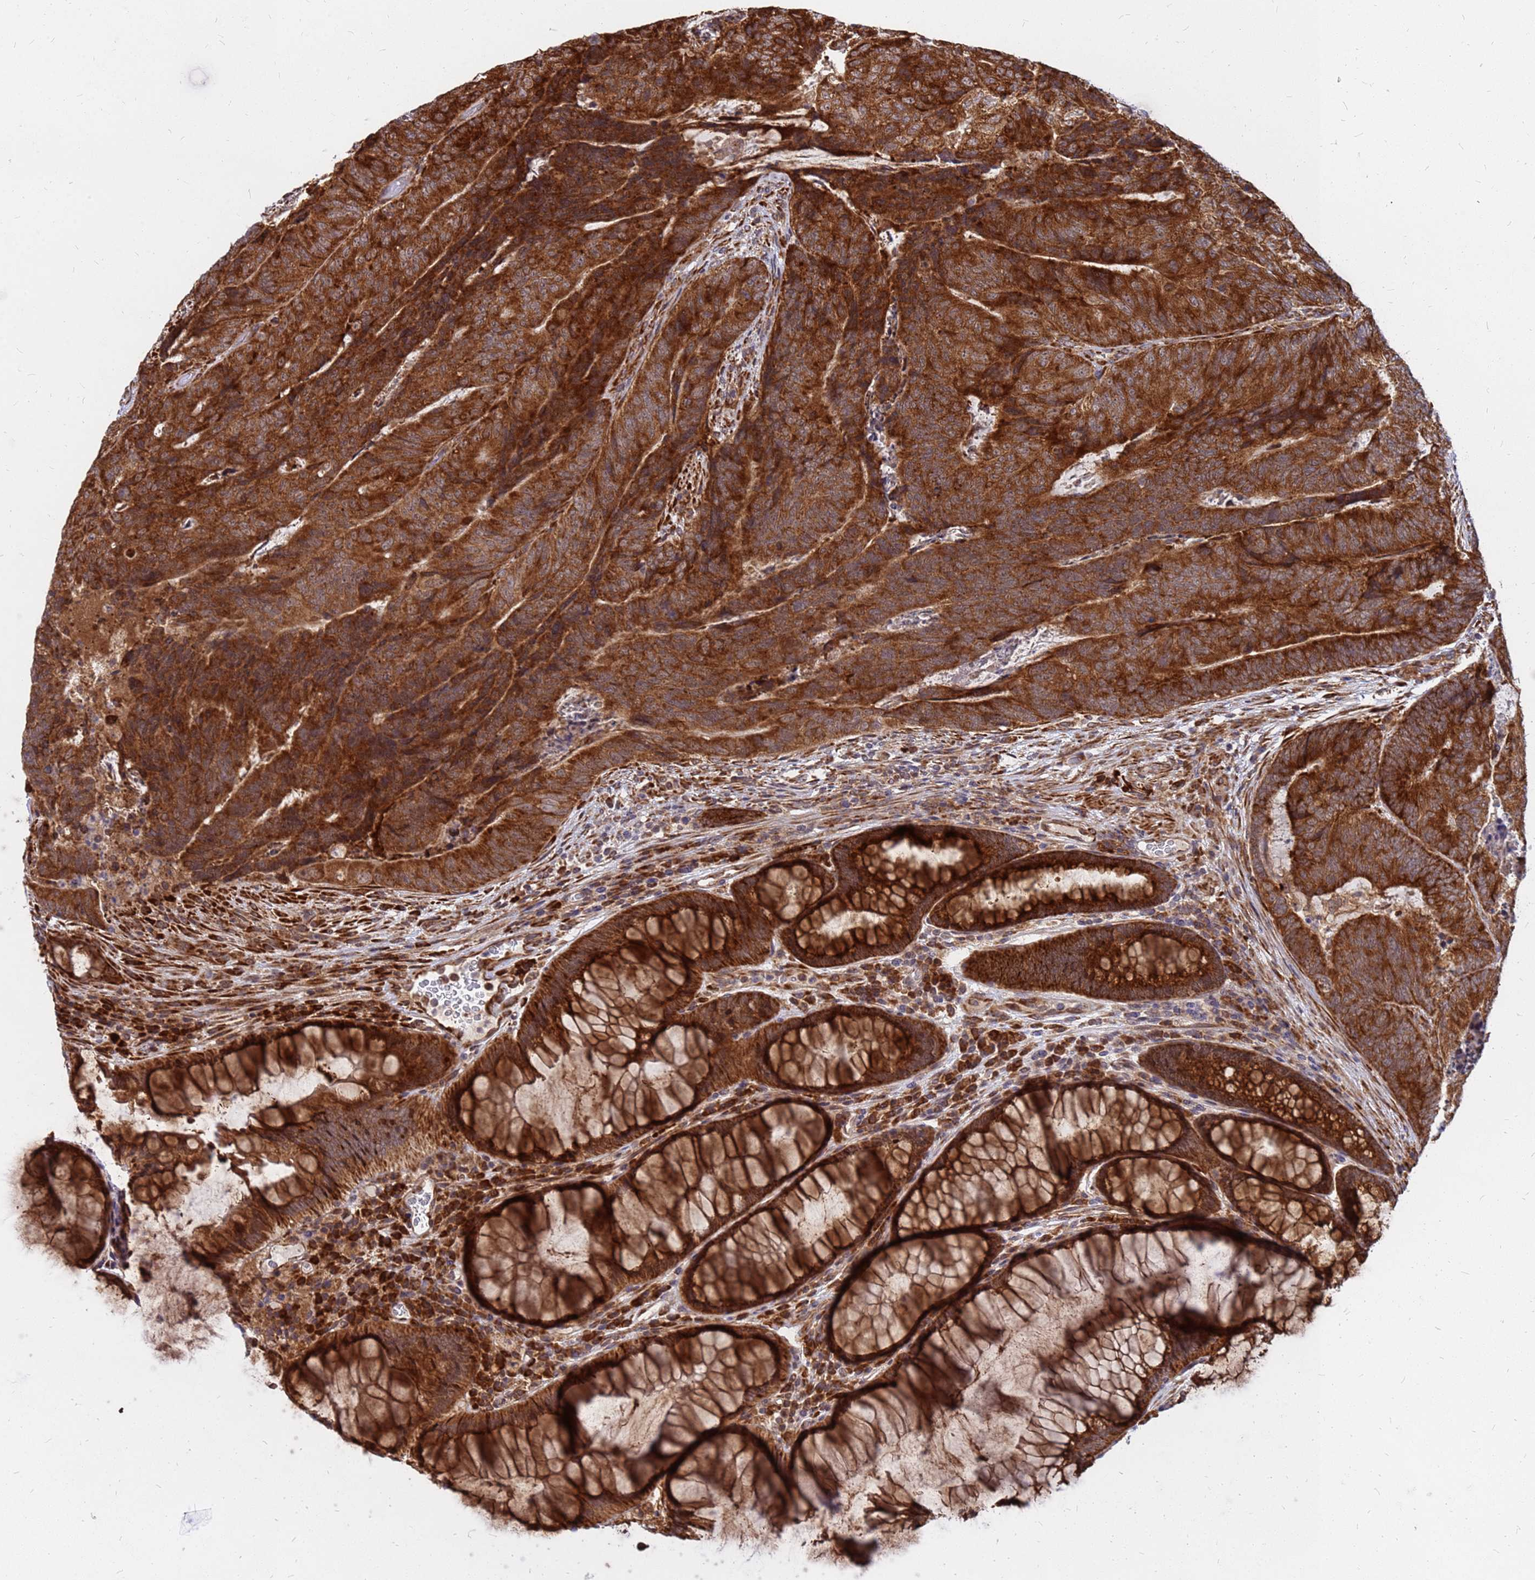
{"staining": {"intensity": "strong", "quantity": ">75%", "location": "cytoplasmic/membranous"}, "tissue": "colorectal cancer", "cell_type": "Tumor cells", "image_type": "cancer", "snomed": [{"axis": "morphology", "description": "Adenocarcinoma, NOS"}, {"axis": "topography", "description": "Colon"}], "caption": "This is a micrograph of IHC staining of colorectal cancer (adenocarcinoma), which shows strong staining in the cytoplasmic/membranous of tumor cells.", "gene": "RPL8", "patient": {"sex": "female", "age": 67}}